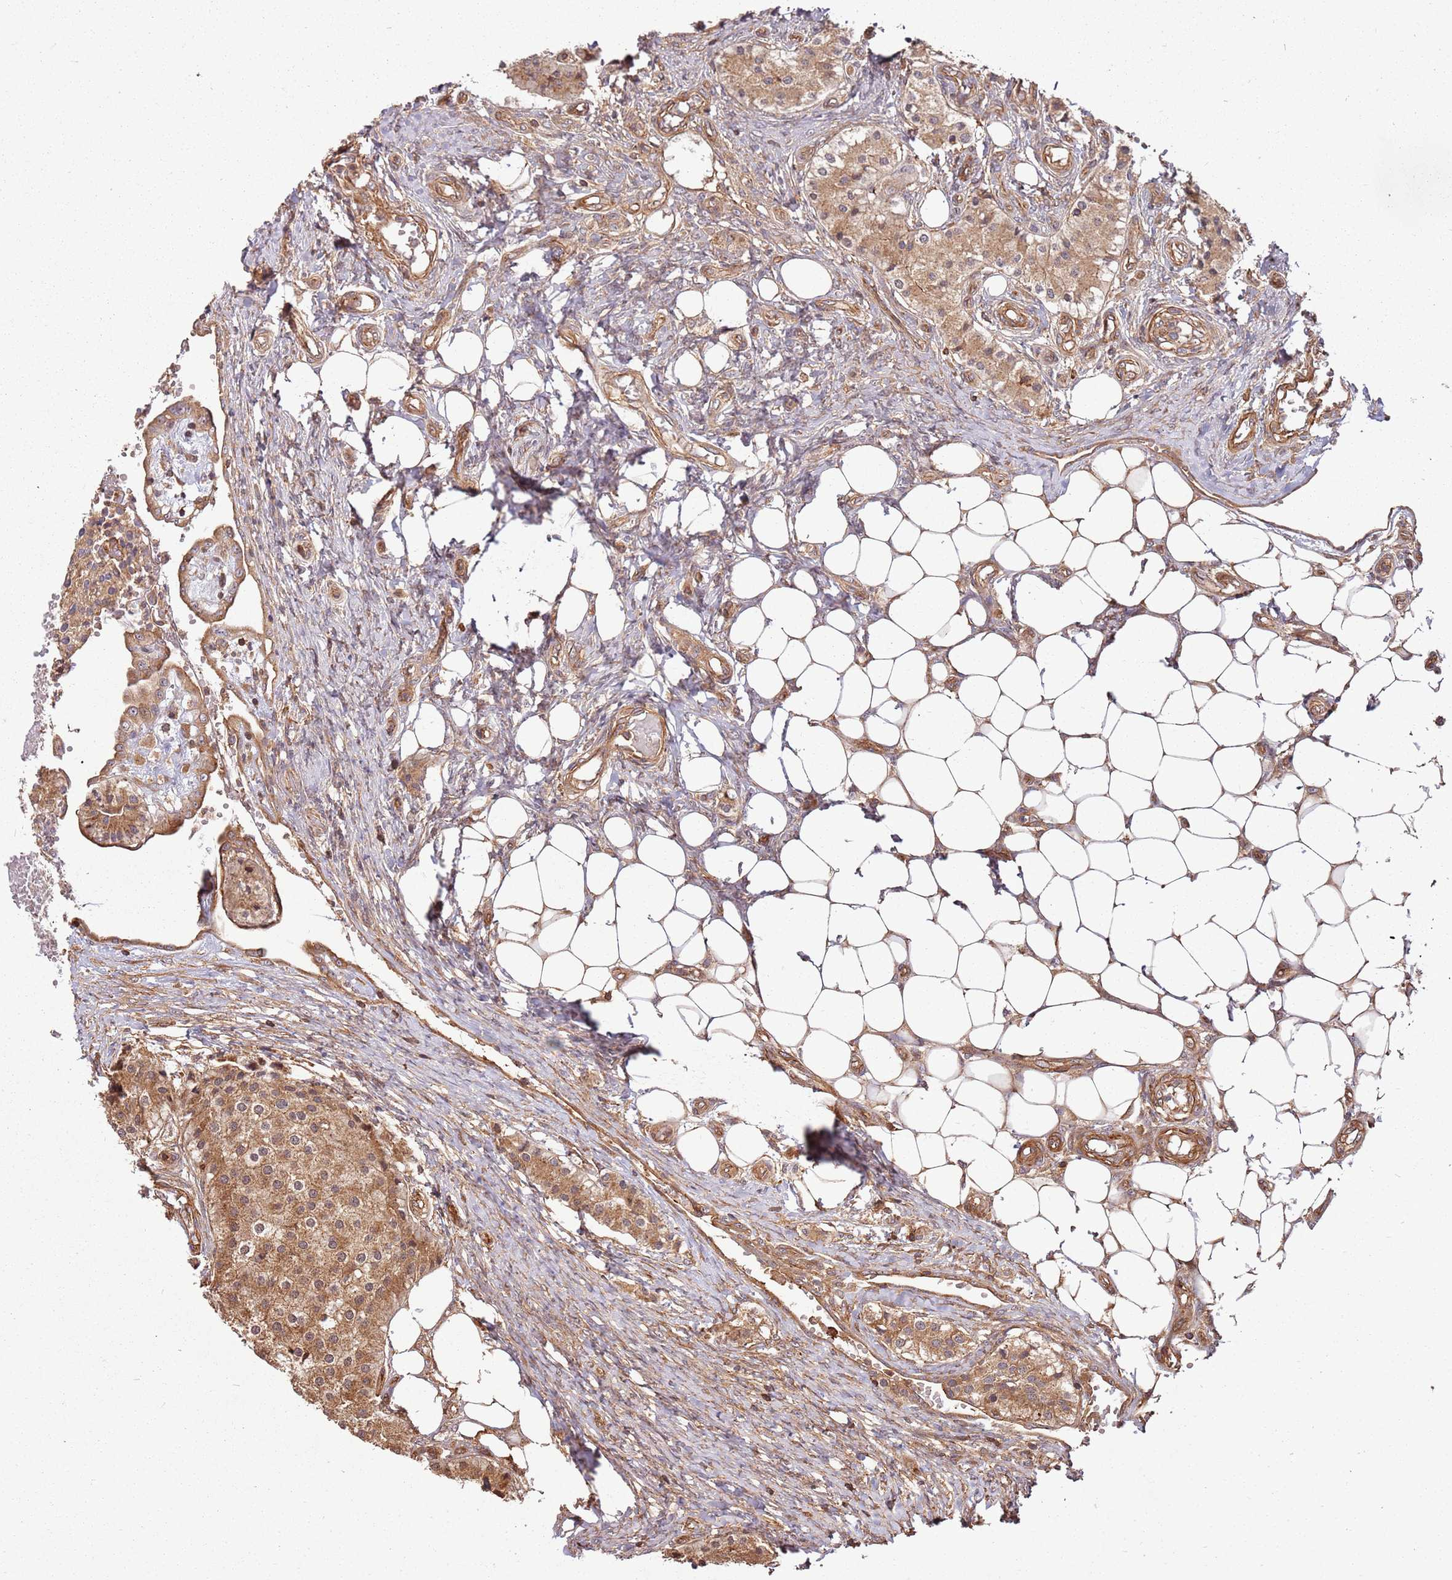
{"staining": {"intensity": "moderate", "quantity": ">75%", "location": "cytoplasmic/membranous"}, "tissue": "carcinoid", "cell_type": "Tumor cells", "image_type": "cancer", "snomed": [{"axis": "morphology", "description": "Carcinoid, malignant, NOS"}, {"axis": "topography", "description": "Colon"}], "caption": "A photomicrograph showing moderate cytoplasmic/membranous positivity in about >75% of tumor cells in malignant carcinoid, as visualized by brown immunohistochemical staining.", "gene": "ACVR2A", "patient": {"sex": "female", "age": 52}}